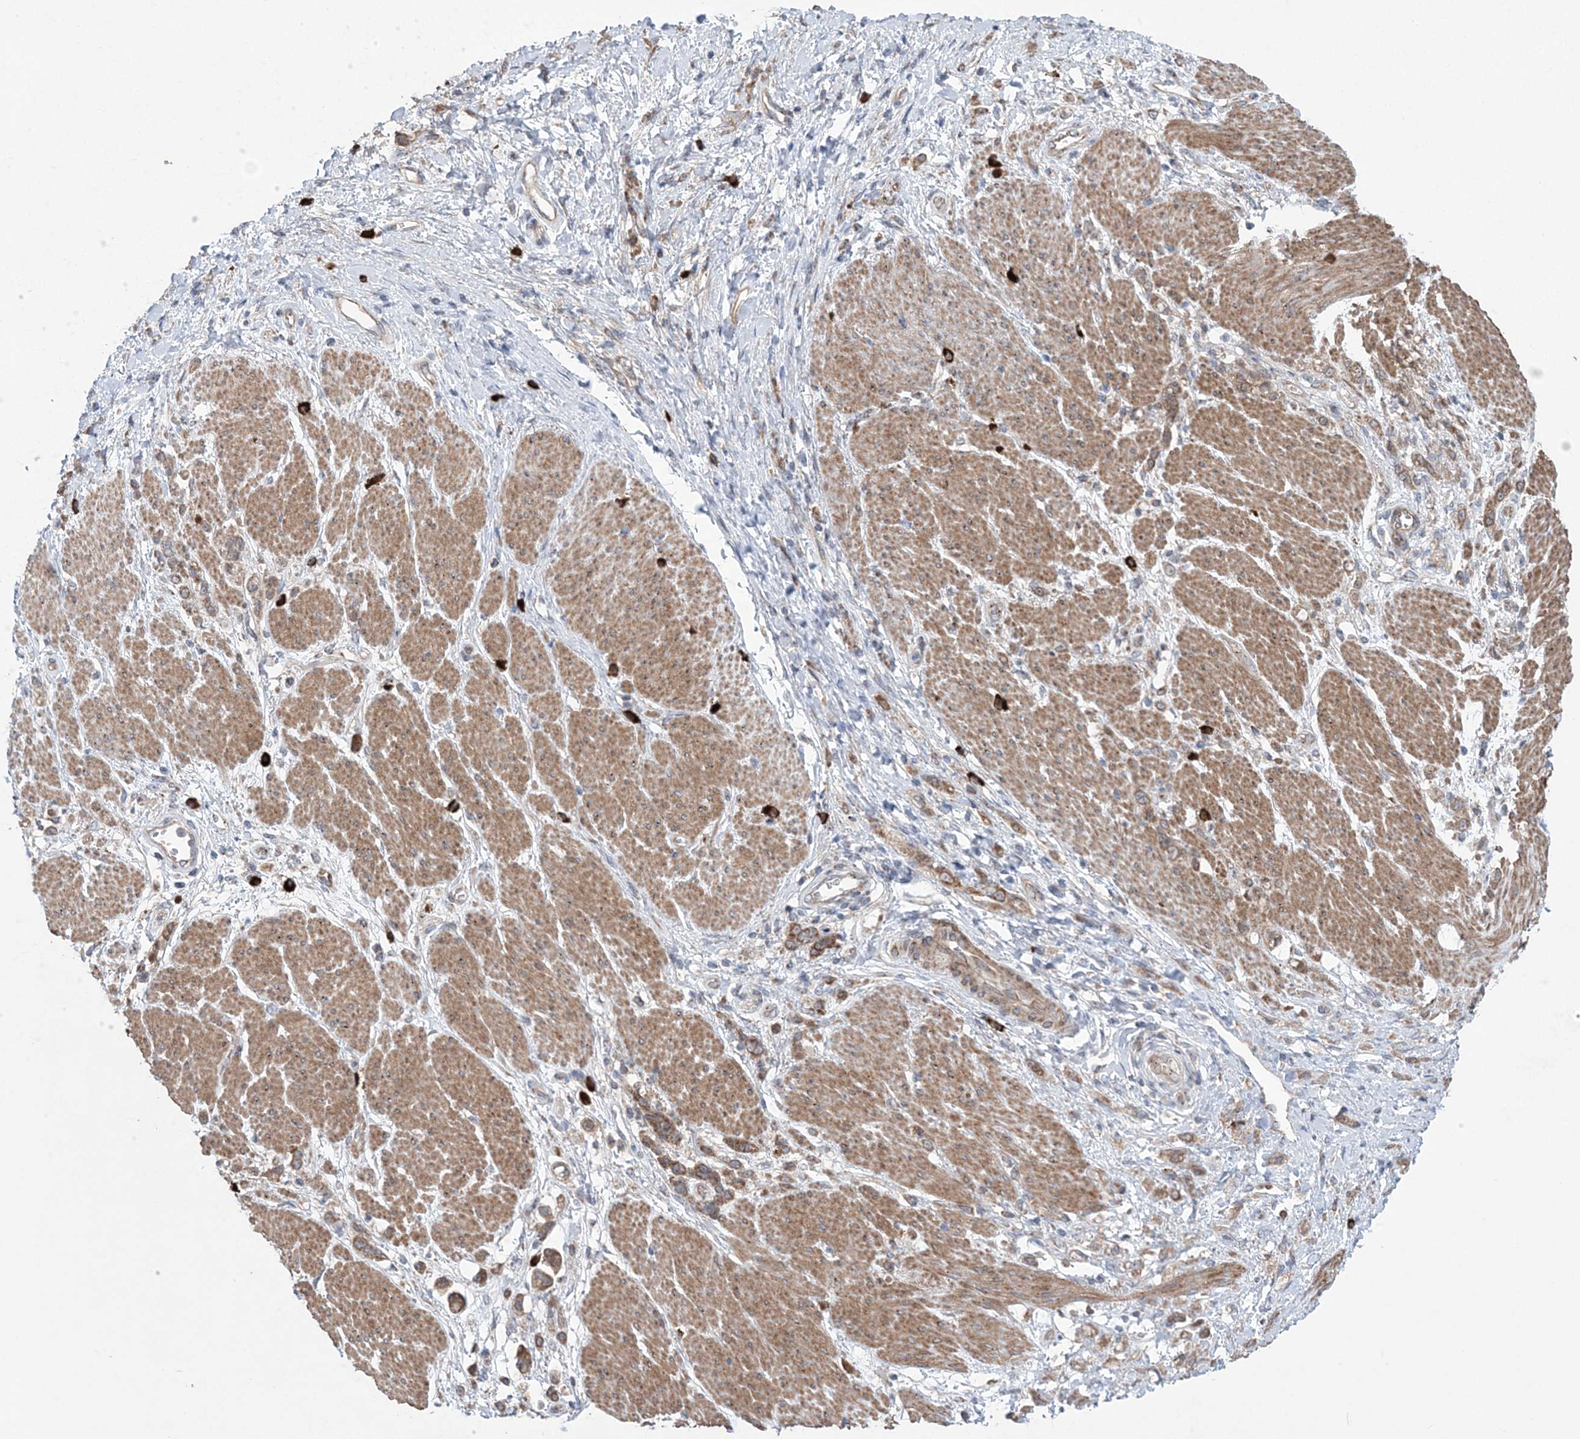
{"staining": {"intensity": "moderate", "quantity": ">75%", "location": "cytoplasmic/membranous"}, "tissue": "stomach cancer", "cell_type": "Tumor cells", "image_type": "cancer", "snomed": [{"axis": "morphology", "description": "Adenocarcinoma, NOS"}, {"axis": "topography", "description": "Stomach"}], "caption": "The immunohistochemical stain highlights moderate cytoplasmic/membranous staining in tumor cells of stomach adenocarcinoma tissue.", "gene": "MTRF1L", "patient": {"sex": "female", "age": 60}}